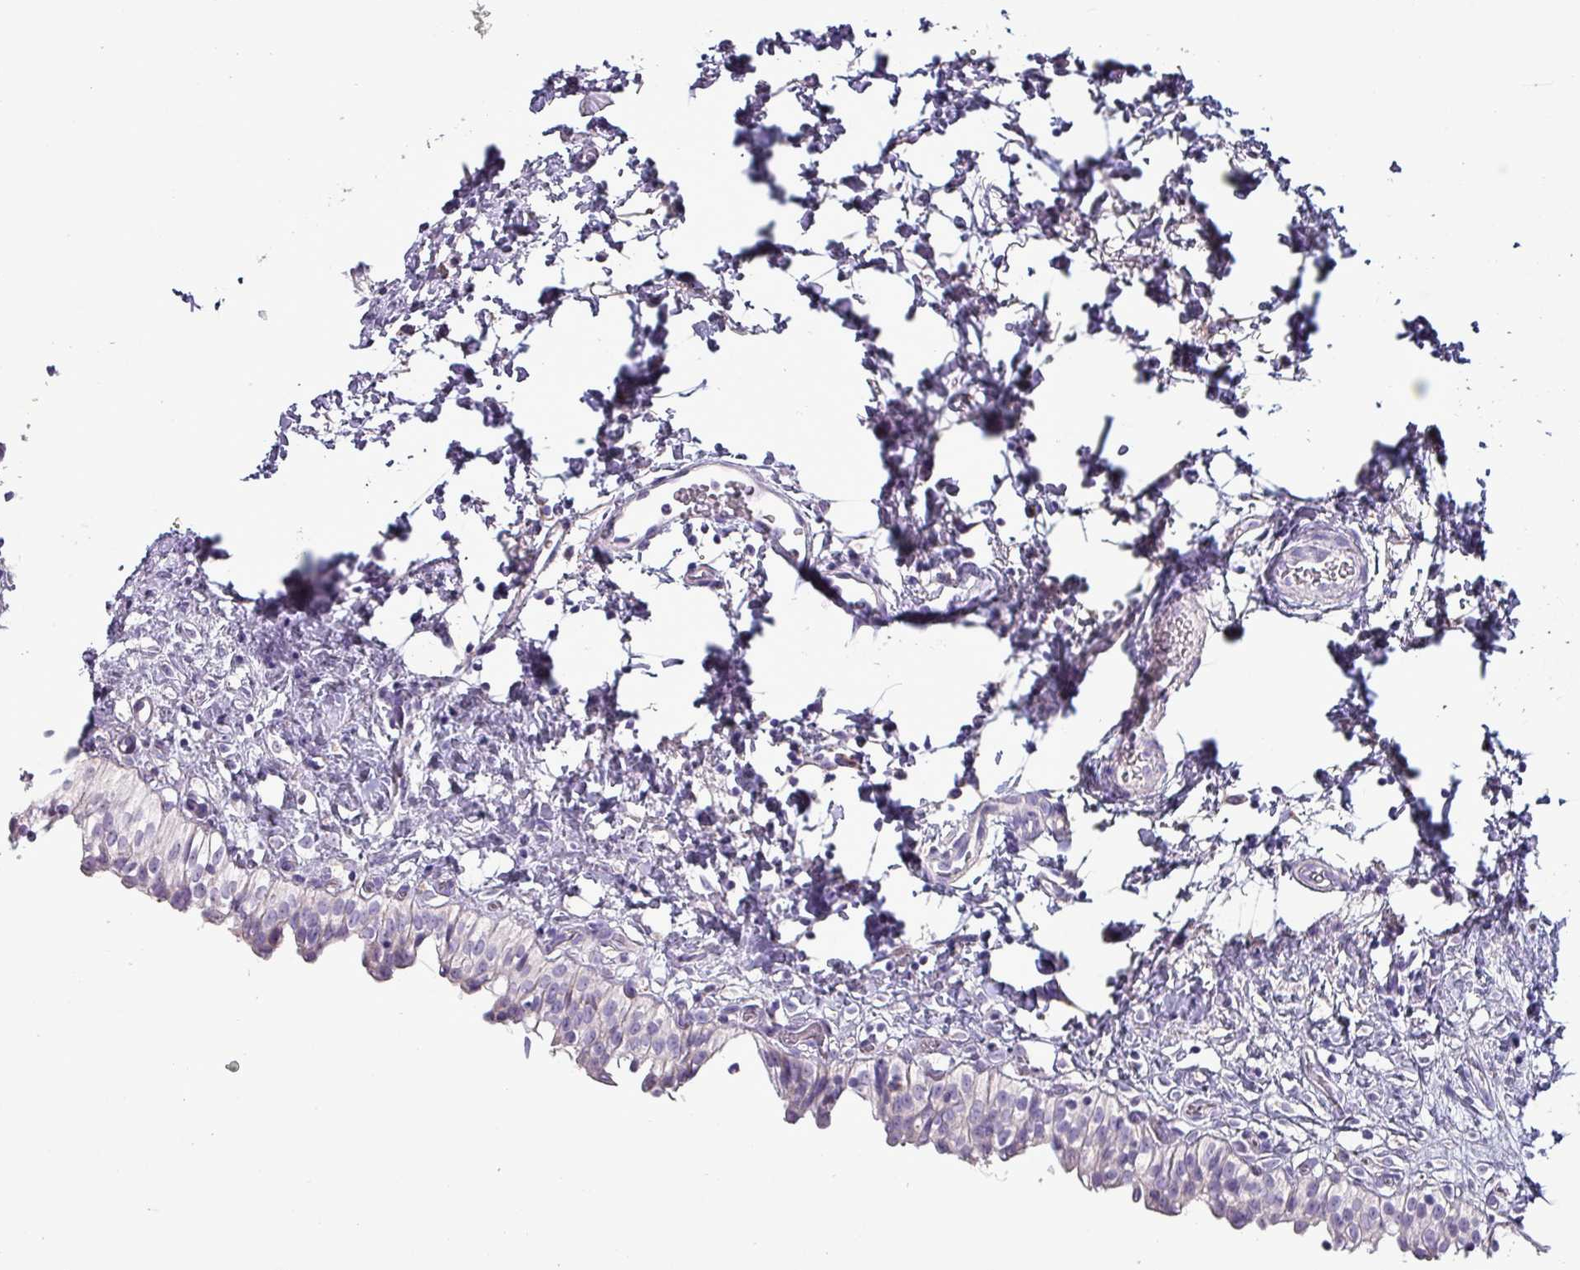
{"staining": {"intensity": "negative", "quantity": "none", "location": "none"}, "tissue": "urinary bladder", "cell_type": "Urothelial cells", "image_type": "normal", "snomed": [{"axis": "morphology", "description": "Normal tissue, NOS"}, {"axis": "topography", "description": "Urinary bladder"}], "caption": "Immunohistochemistry of benign human urinary bladder demonstrates no staining in urothelial cells.", "gene": "HSD3B7", "patient": {"sex": "male", "age": 51}}